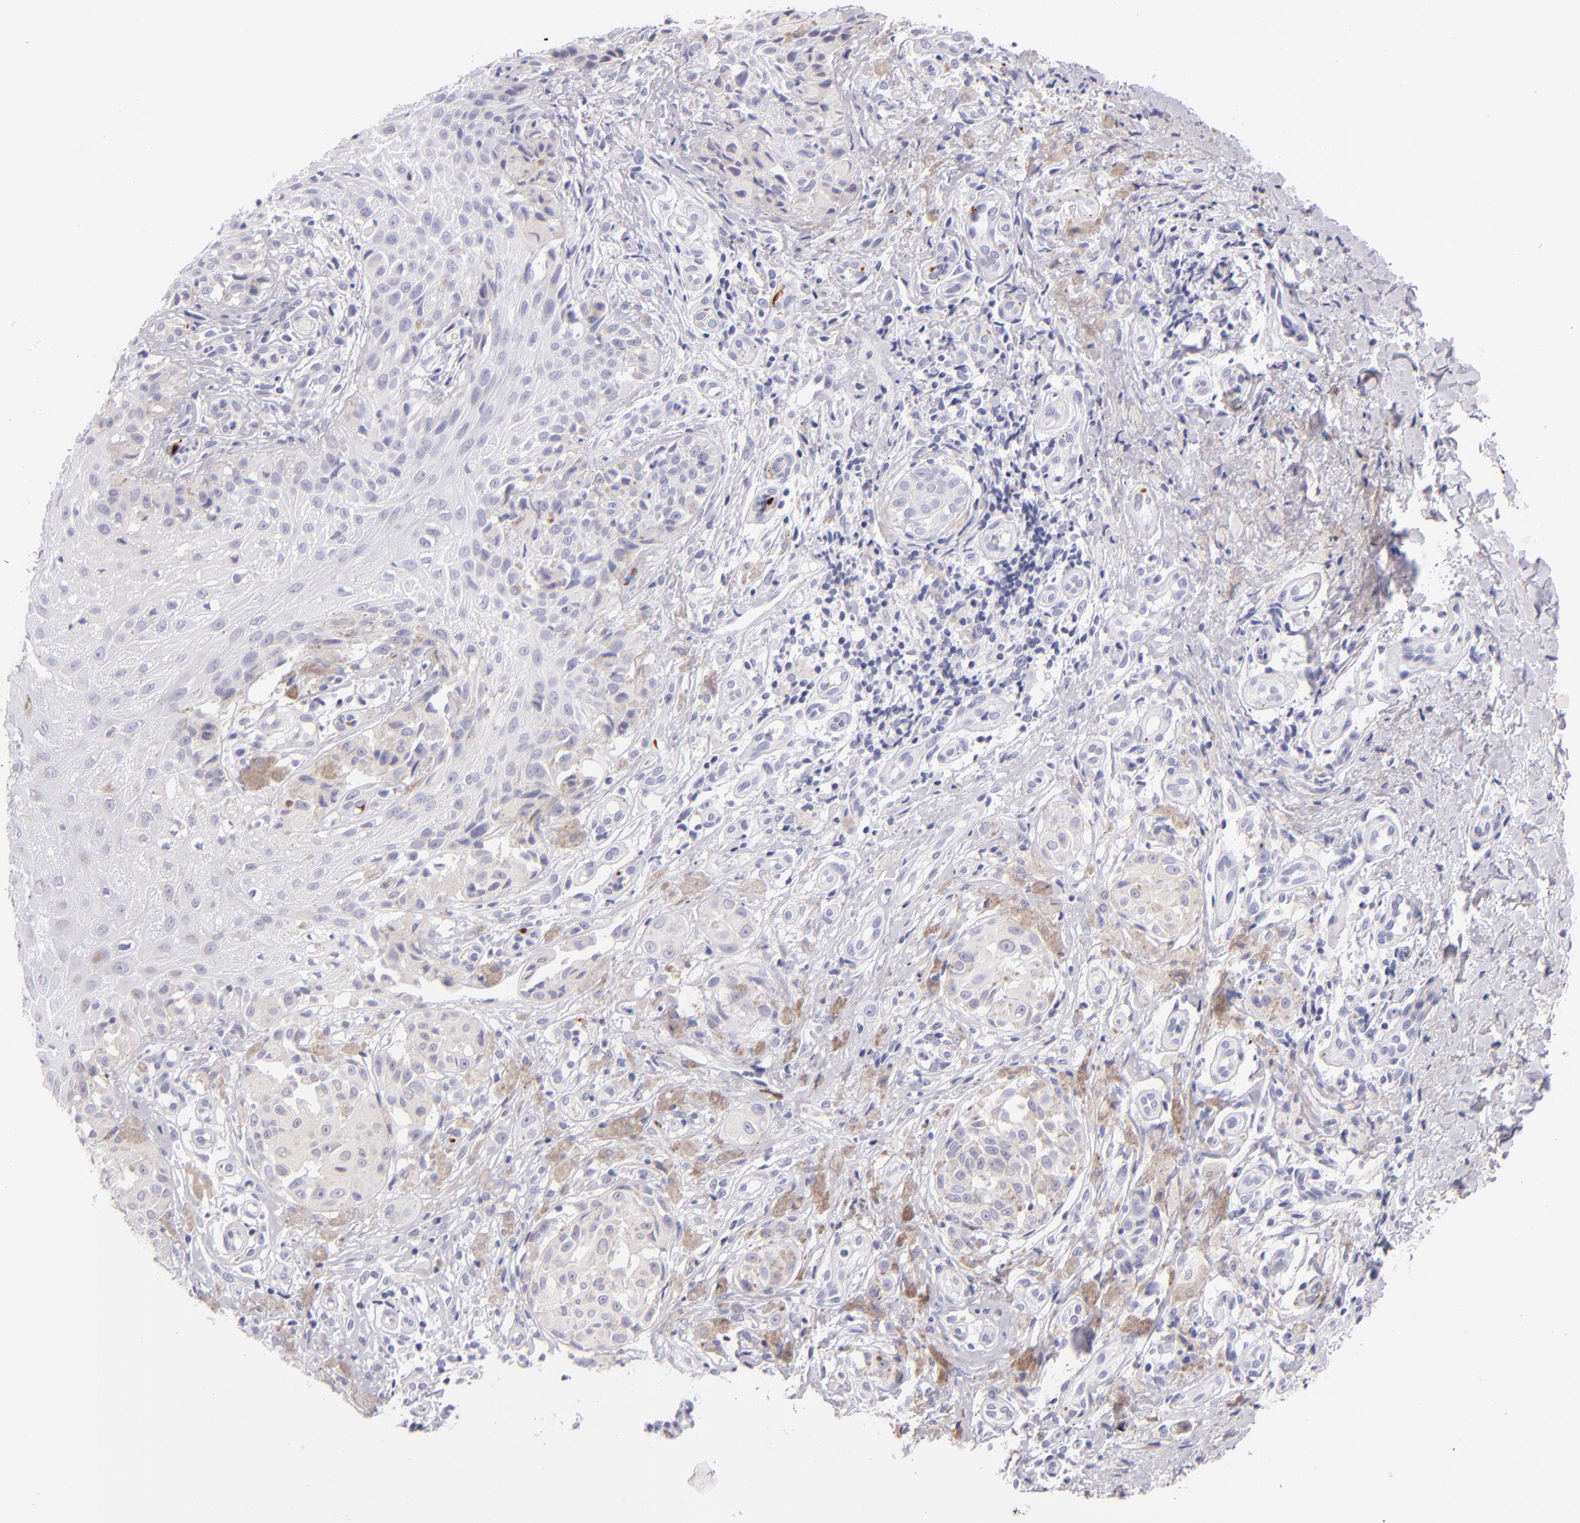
{"staining": {"intensity": "negative", "quantity": "none", "location": "none"}, "tissue": "melanoma", "cell_type": "Tumor cells", "image_type": "cancer", "snomed": [{"axis": "morphology", "description": "Malignant melanoma, NOS"}, {"axis": "topography", "description": "Skin"}], "caption": "The photomicrograph displays no significant positivity in tumor cells of melanoma. (Brightfield microscopy of DAB immunohistochemistry at high magnification).", "gene": "GP1BA", "patient": {"sex": "male", "age": 67}}